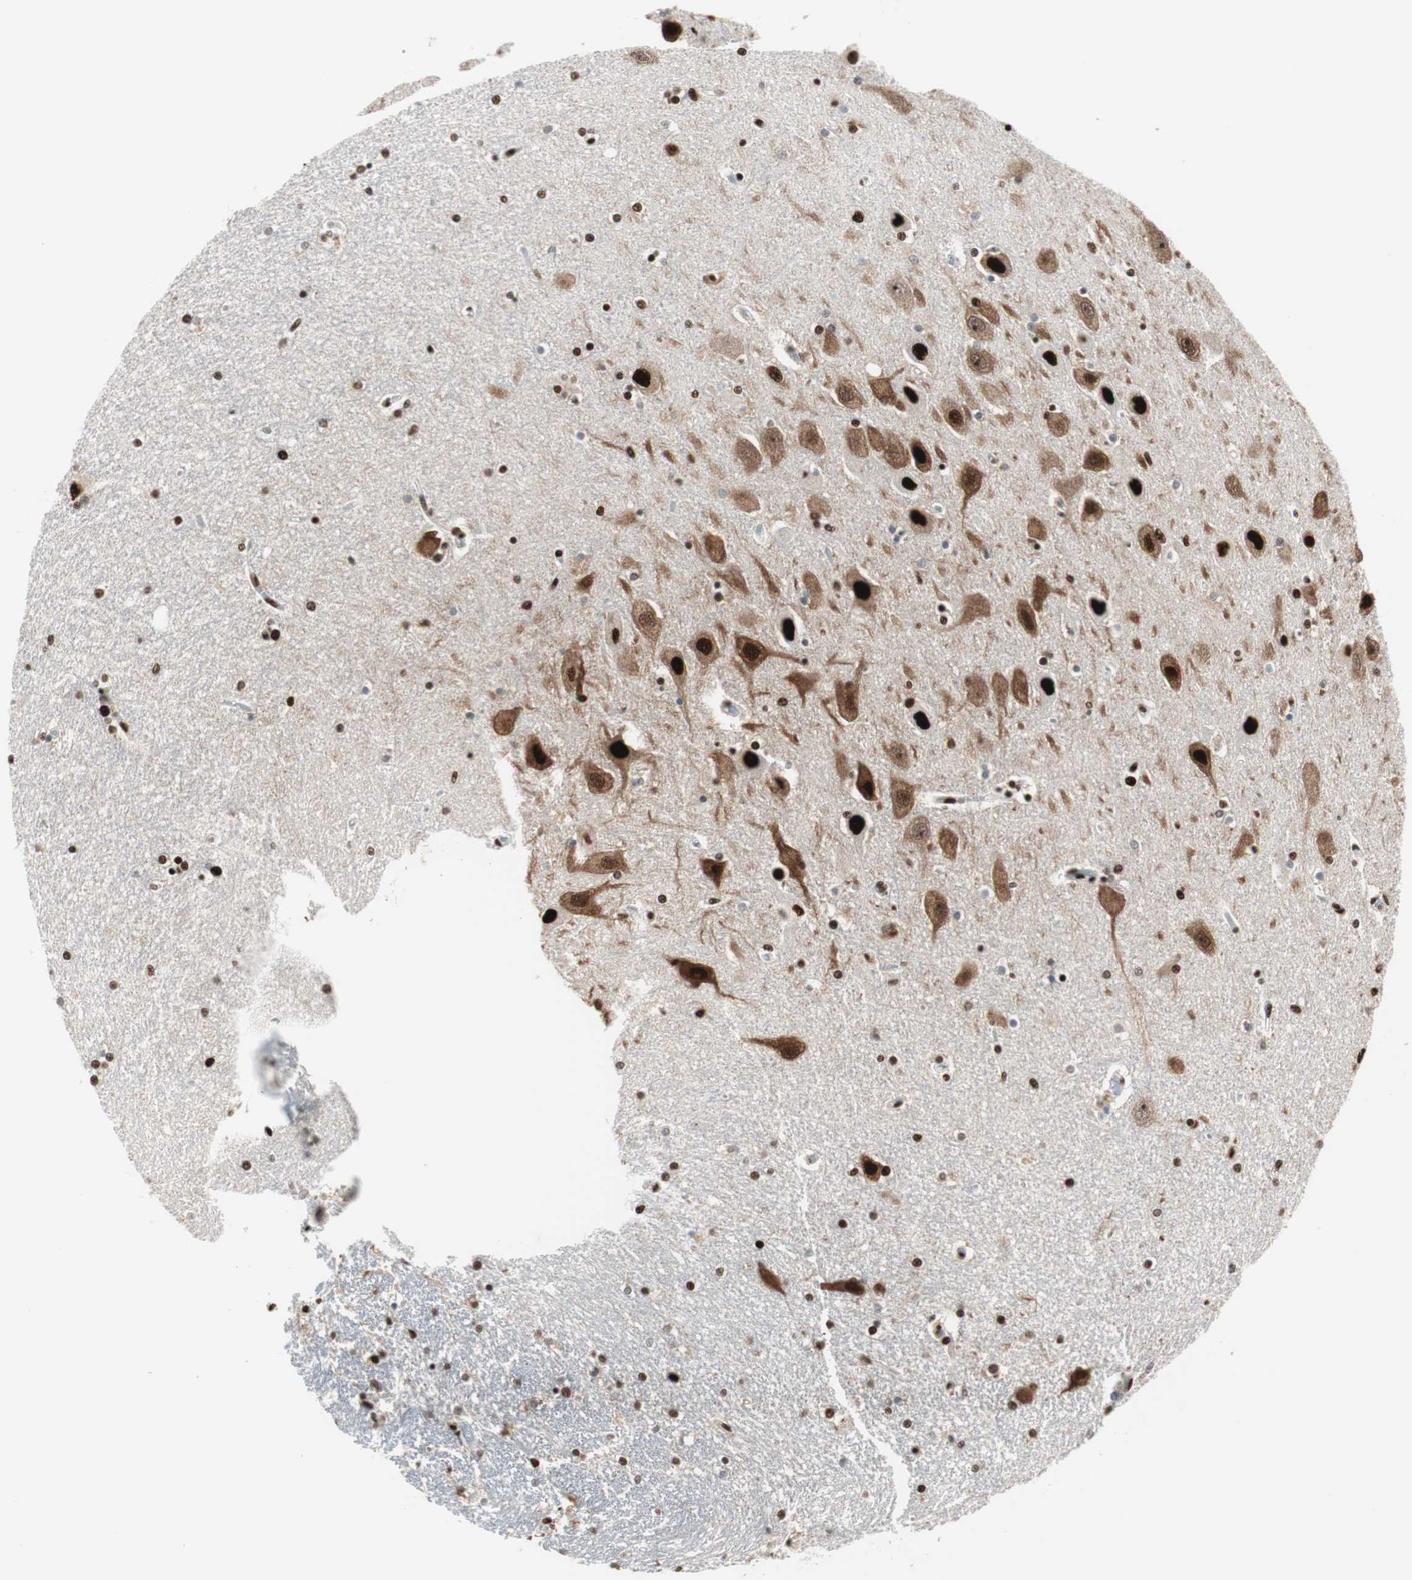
{"staining": {"intensity": "strong", "quantity": ">75%", "location": "nuclear"}, "tissue": "hippocampus", "cell_type": "Glial cells", "image_type": "normal", "snomed": [{"axis": "morphology", "description": "Normal tissue, NOS"}, {"axis": "topography", "description": "Hippocampus"}], "caption": "Protein expression analysis of unremarkable hippocampus reveals strong nuclear expression in approximately >75% of glial cells. (DAB = brown stain, brightfield microscopy at high magnification).", "gene": "PSME3", "patient": {"sex": "female", "age": 54}}